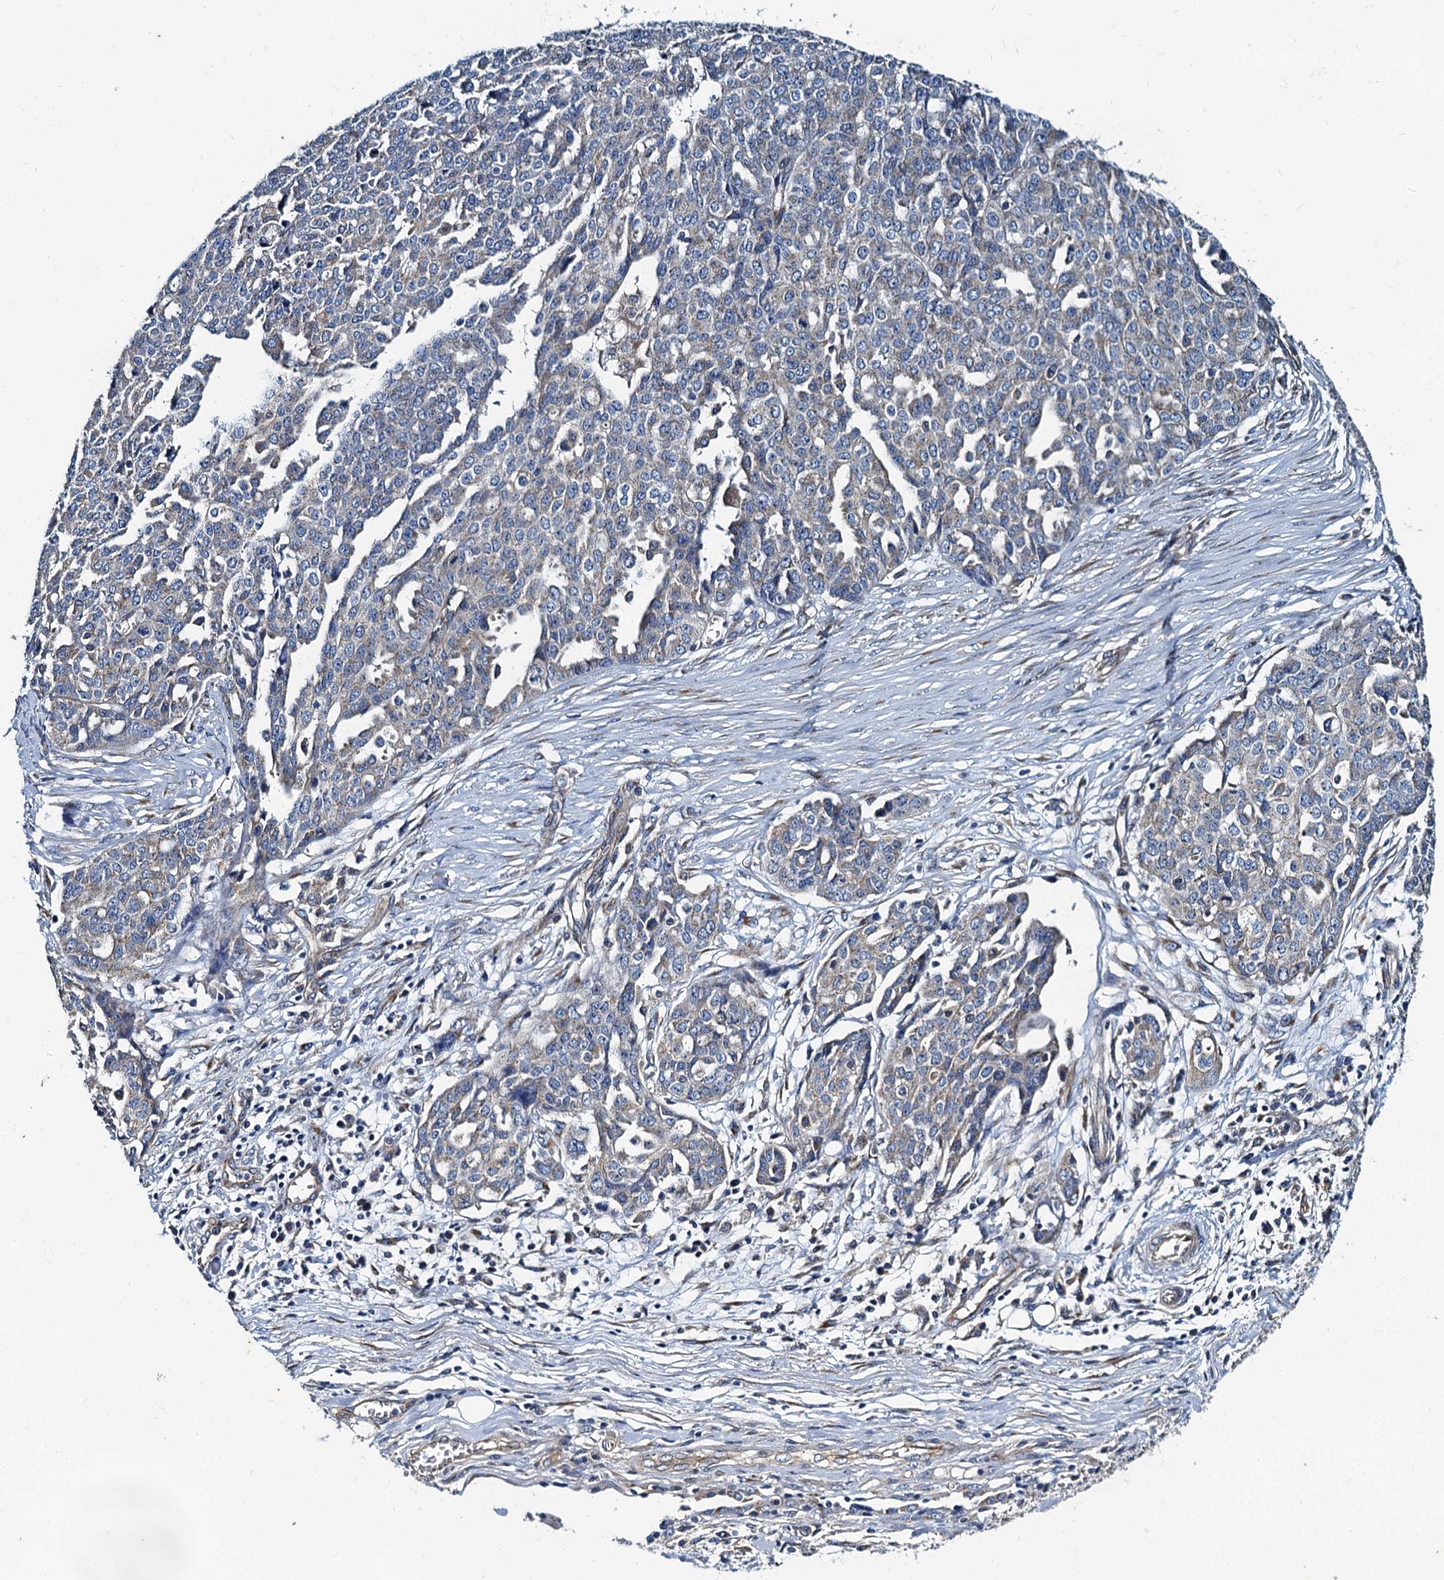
{"staining": {"intensity": "weak", "quantity": "25%-75%", "location": "cytoplasmic/membranous"}, "tissue": "ovarian cancer", "cell_type": "Tumor cells", "image_type": "cancer", "snomed": [{"axis": "morphology", "description": "Cystadenocarcinoma, serous, NOS"}, {"axis": "topography", "description": "Soft tissue"}, {"axis": "topography", "description": "Ovary"}], "caption": "Protein analysis of serous cystadenocarcinoma (ovarian) tissue demonstrates weak cytoplasmic/membranous positivity in approximately 25%-75% of tumor cells. The staining is performed using DAB (3,3'-diaminobenzidine) brown chromogen to label protein expression. The nuclei are counter-stained blue using hematoxylin.", "gene": "NGRN", "patient": {"sex": "female", "age": 57}}